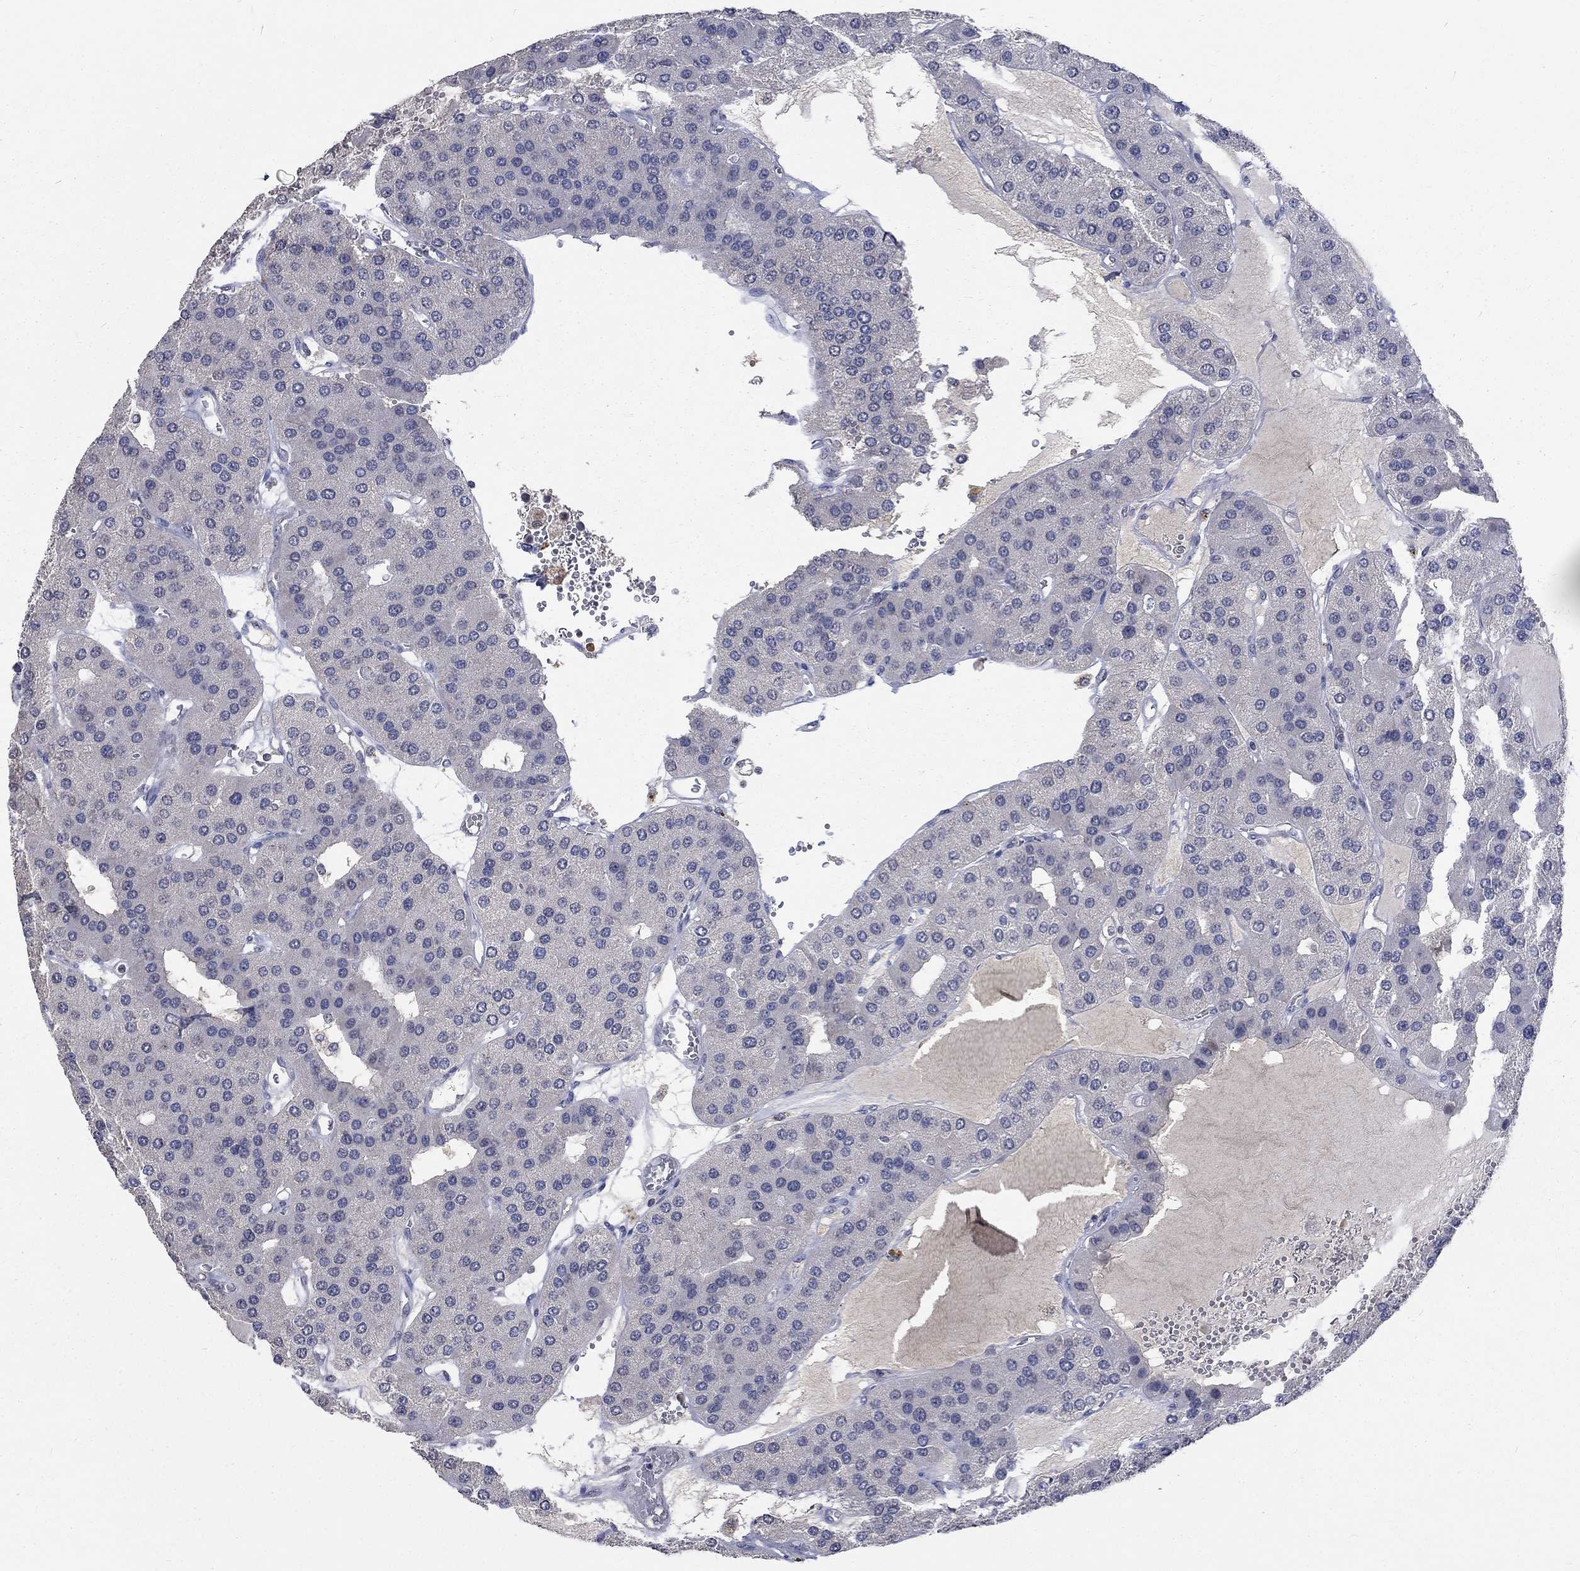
{"staining": {"intensity": "negative", "quantity": "none", "location": "none"}, "tissue": "parathyroid gland", "cell_type": "Glandular cells", "image_type": "normal", "snomed": [{"axis": "morphology", "description": "Normal tissue, NOS"}, {"axis": "morphology", "description": "Adenoma, NOS"}, {"axis": "topography", "description": "Parathyroid gland"}], "caption": "Immunohistochemistry photomicrograph of unremarkable parathyroid gland: human parathyroid gland stained with DAB (3,3'-diaminobenzidine) displays no significant protein expression in glandular cells.", "gene": "ZBTB18", "patient": {"sex": "female", "age": 86}}